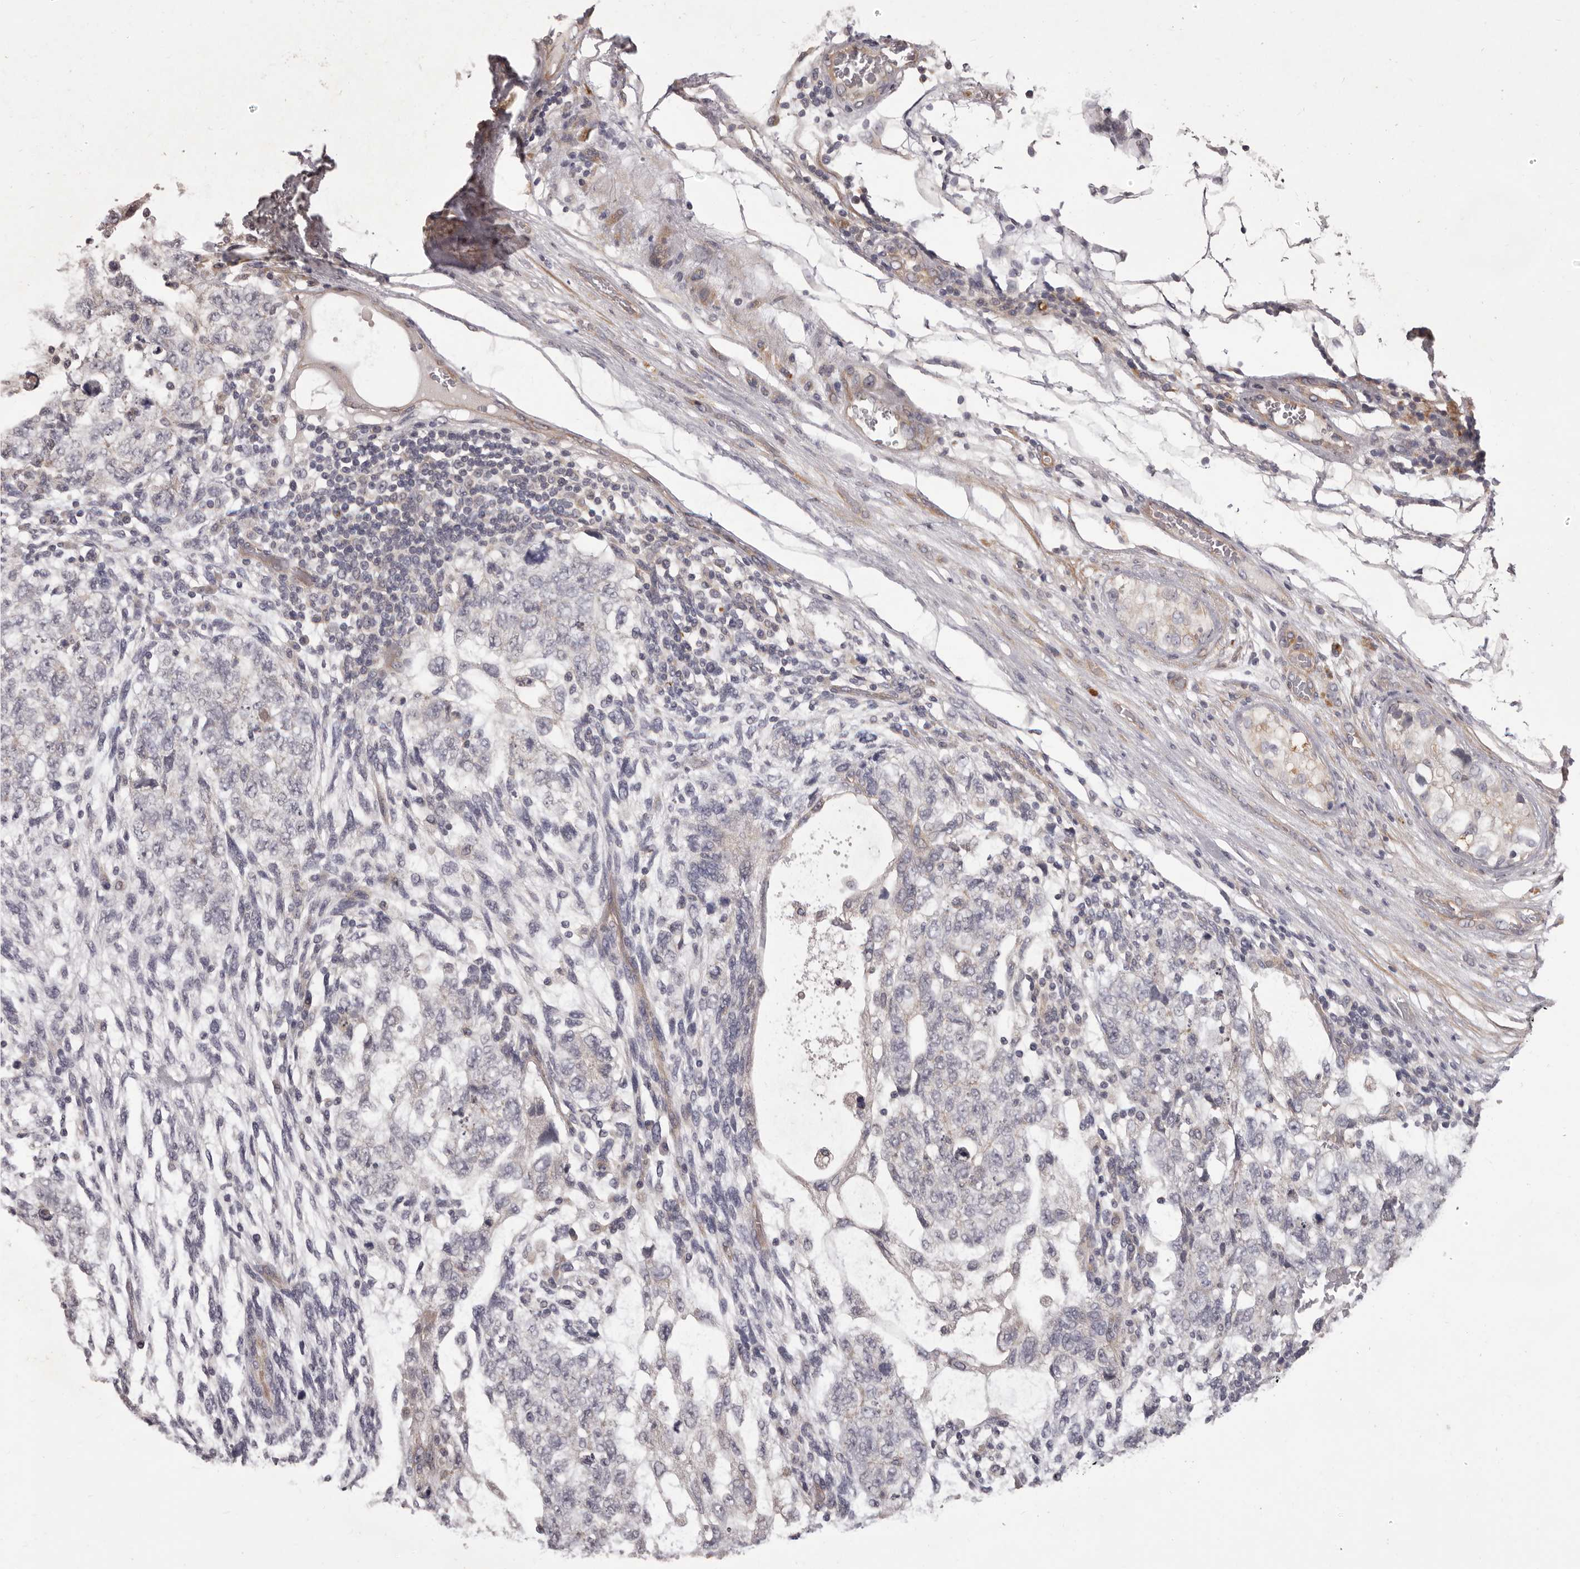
{"staining": {"intensity": "negative", "quantity": "none", "location": "none"}, "tissue": "testis cancer", "cell_type": "Tumor cells", "image_type": "cancer", "snomed": [{"axis": "morphology", "description": "Normal tissue, NOS"}, {"axis": "morphology", "description": "Carcinoma, Embryonal, NOS"}, {"axis": "topography", "description": "Testis"}], "caption": "High power microscopy image of an immunohistochemistry histopathology image of testis embryonal carcinoma, revealing no significant expression in tumor cells. (DAB (3,3'-diaminobenzidine) immunohistochemistry with hematoxylin counter stain).", "gene": "HRH1", "patient": {"sex": "male", "age": 36}}